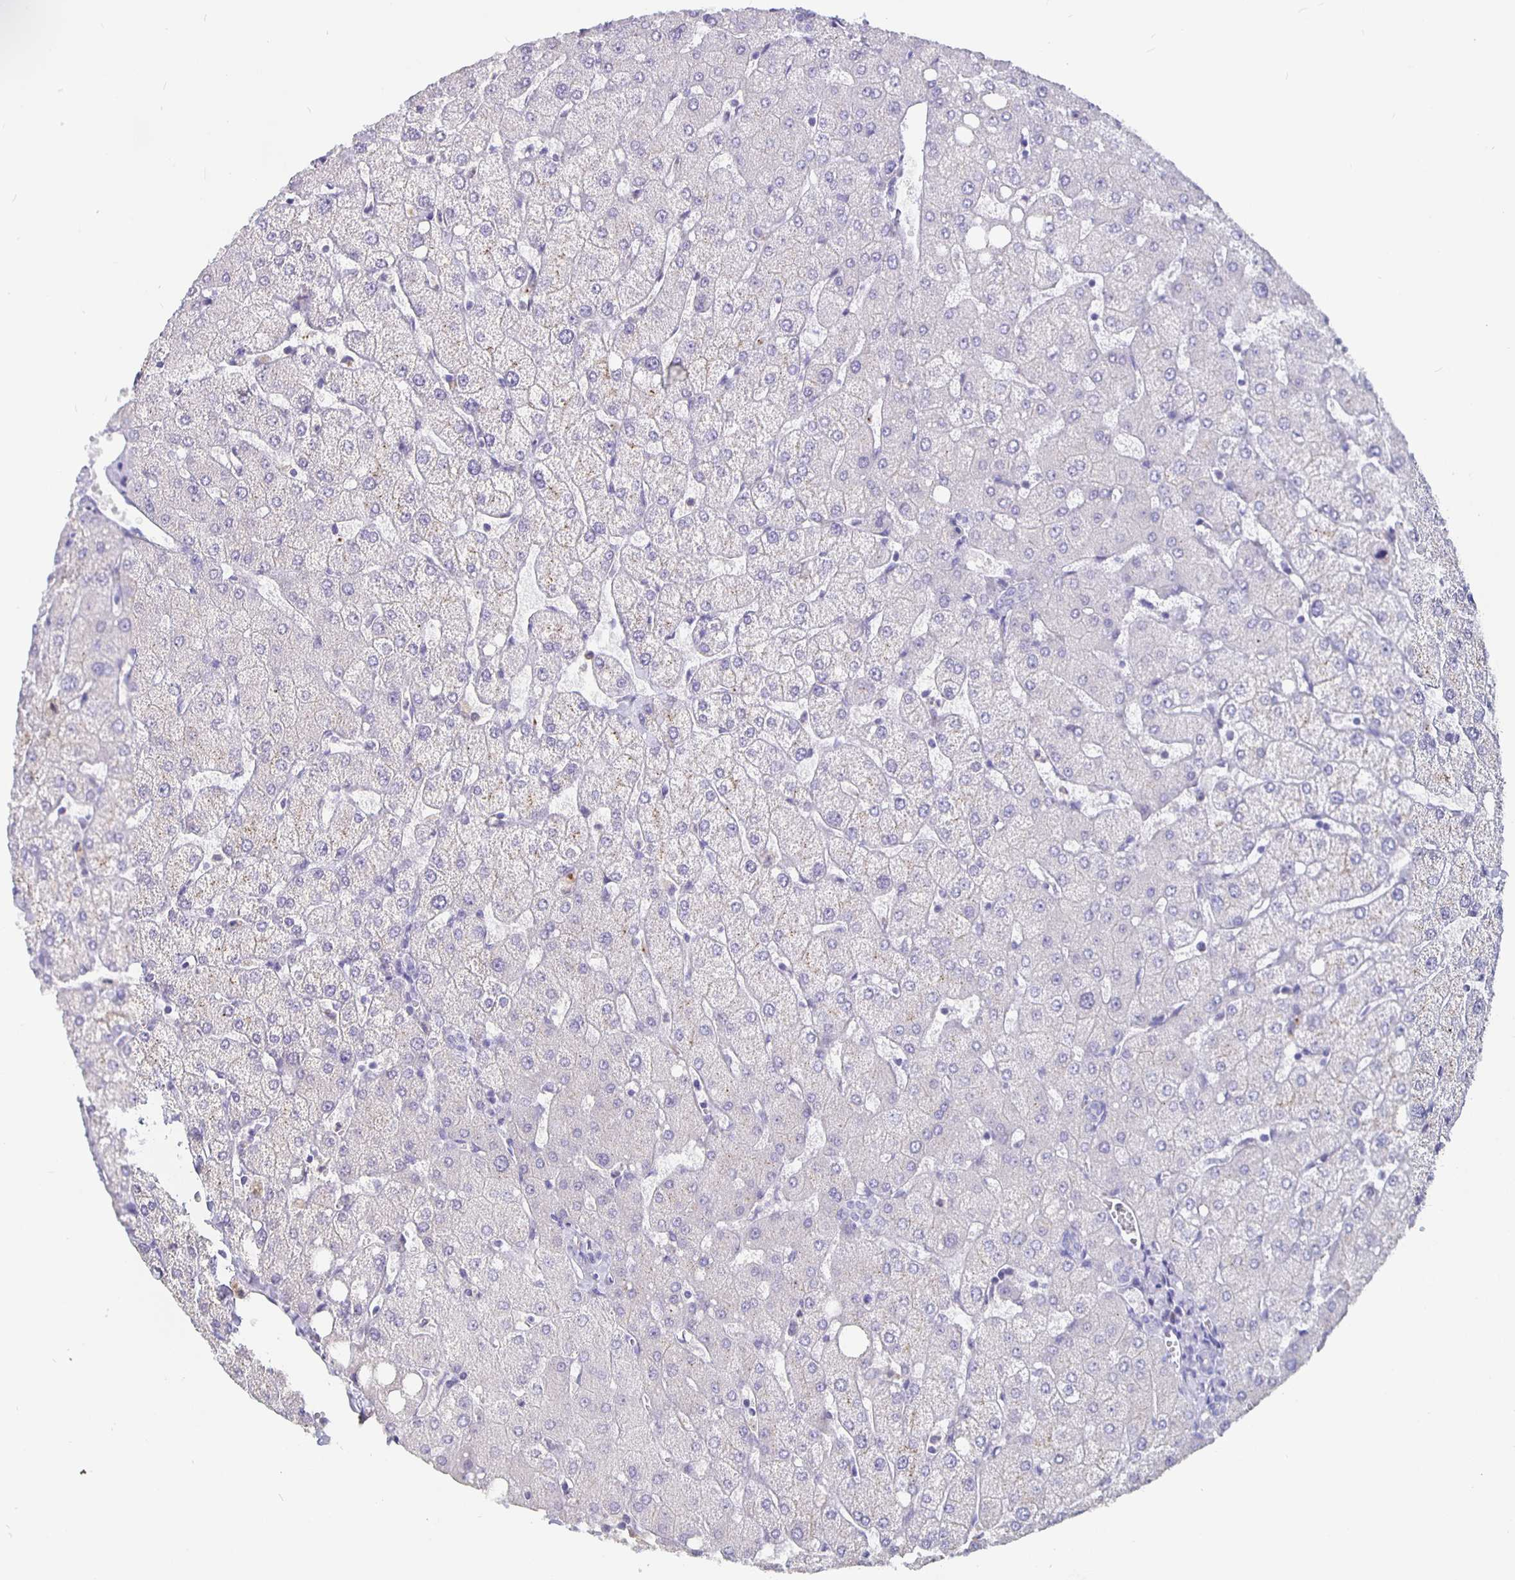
{"staining": {"intensity": "negative", "quantity": "none", "location": "none"}, "tissue": "liver", "cell_type": "Cholangiocytes", "image_type": "normal", "snomed": [{"axis": "morphology", "description": "Normal tissue, NOS"}, {"axis": "topography", "description": "Liver"}], "caption": "Immunohistochemistry of unremarkable human liver demonstrates no staining in cholangiocytes. (DAB IHC visualized using brightfield microscopy, high magnification).", "gene": "GPX4", "patient": {"sex": "female", "age": 54}}